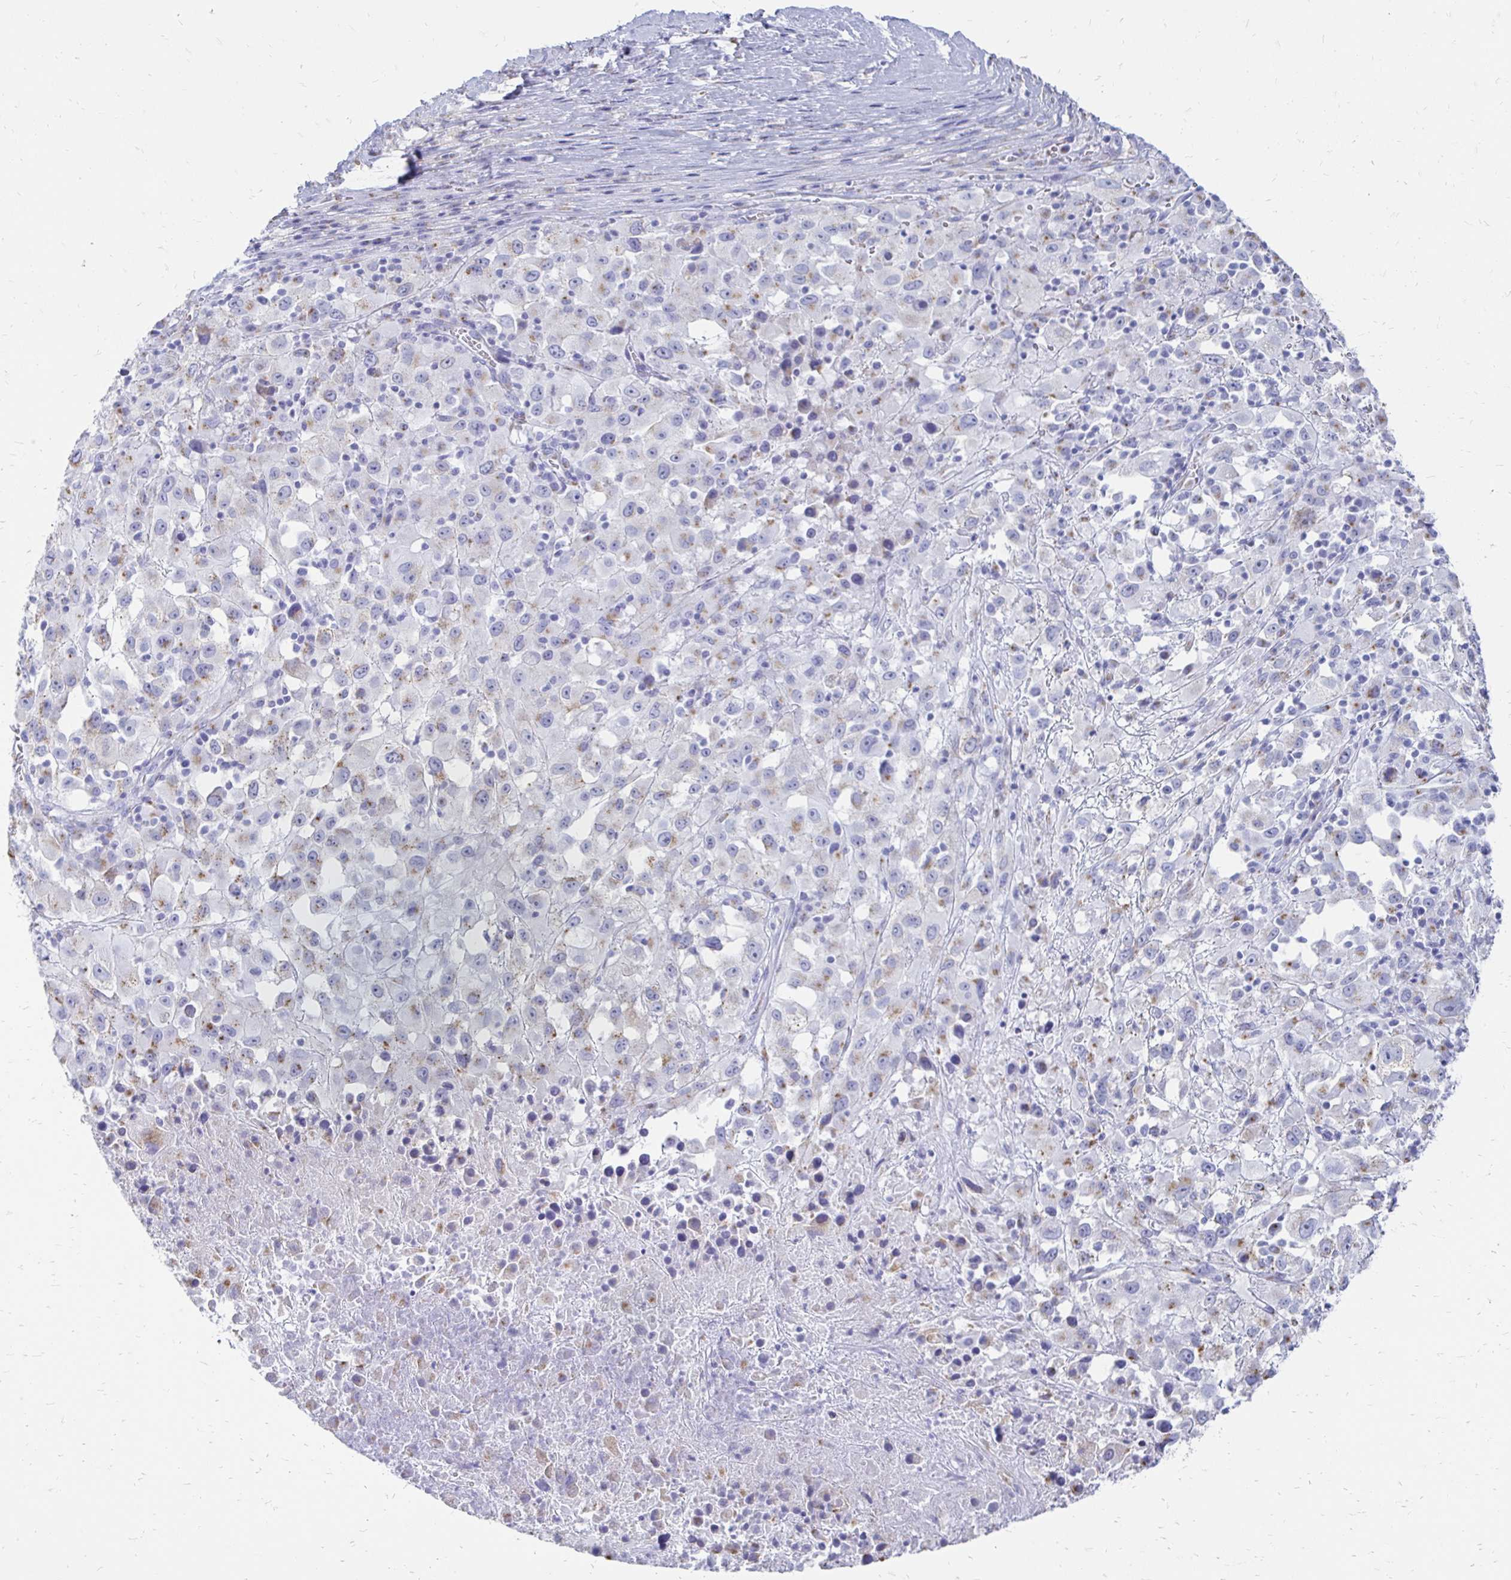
{"staining": {"intensity": "weak", "quantity": "25%-75%", "location": "cytoplasmic/membranous"}, "tissue": "melanoma", "cell_type": "Tumor cells", "image_type": "cancer", "snomed": [{"axis": "morphology", "description": "Malignant melanoma, Metastatic site"}, {"axis": "topography", "description": "Soft tissue"}], "caption": "Weak cytoplasmic/membranous staining is present in about 25%-75% of tumor cells in malignant melanoma (metastatic site). (DAB IHC, brown staining for protein, blue staining for nuclei).", "gene": "PAGE4", "patient": {"sex": "male", "age": 50}}